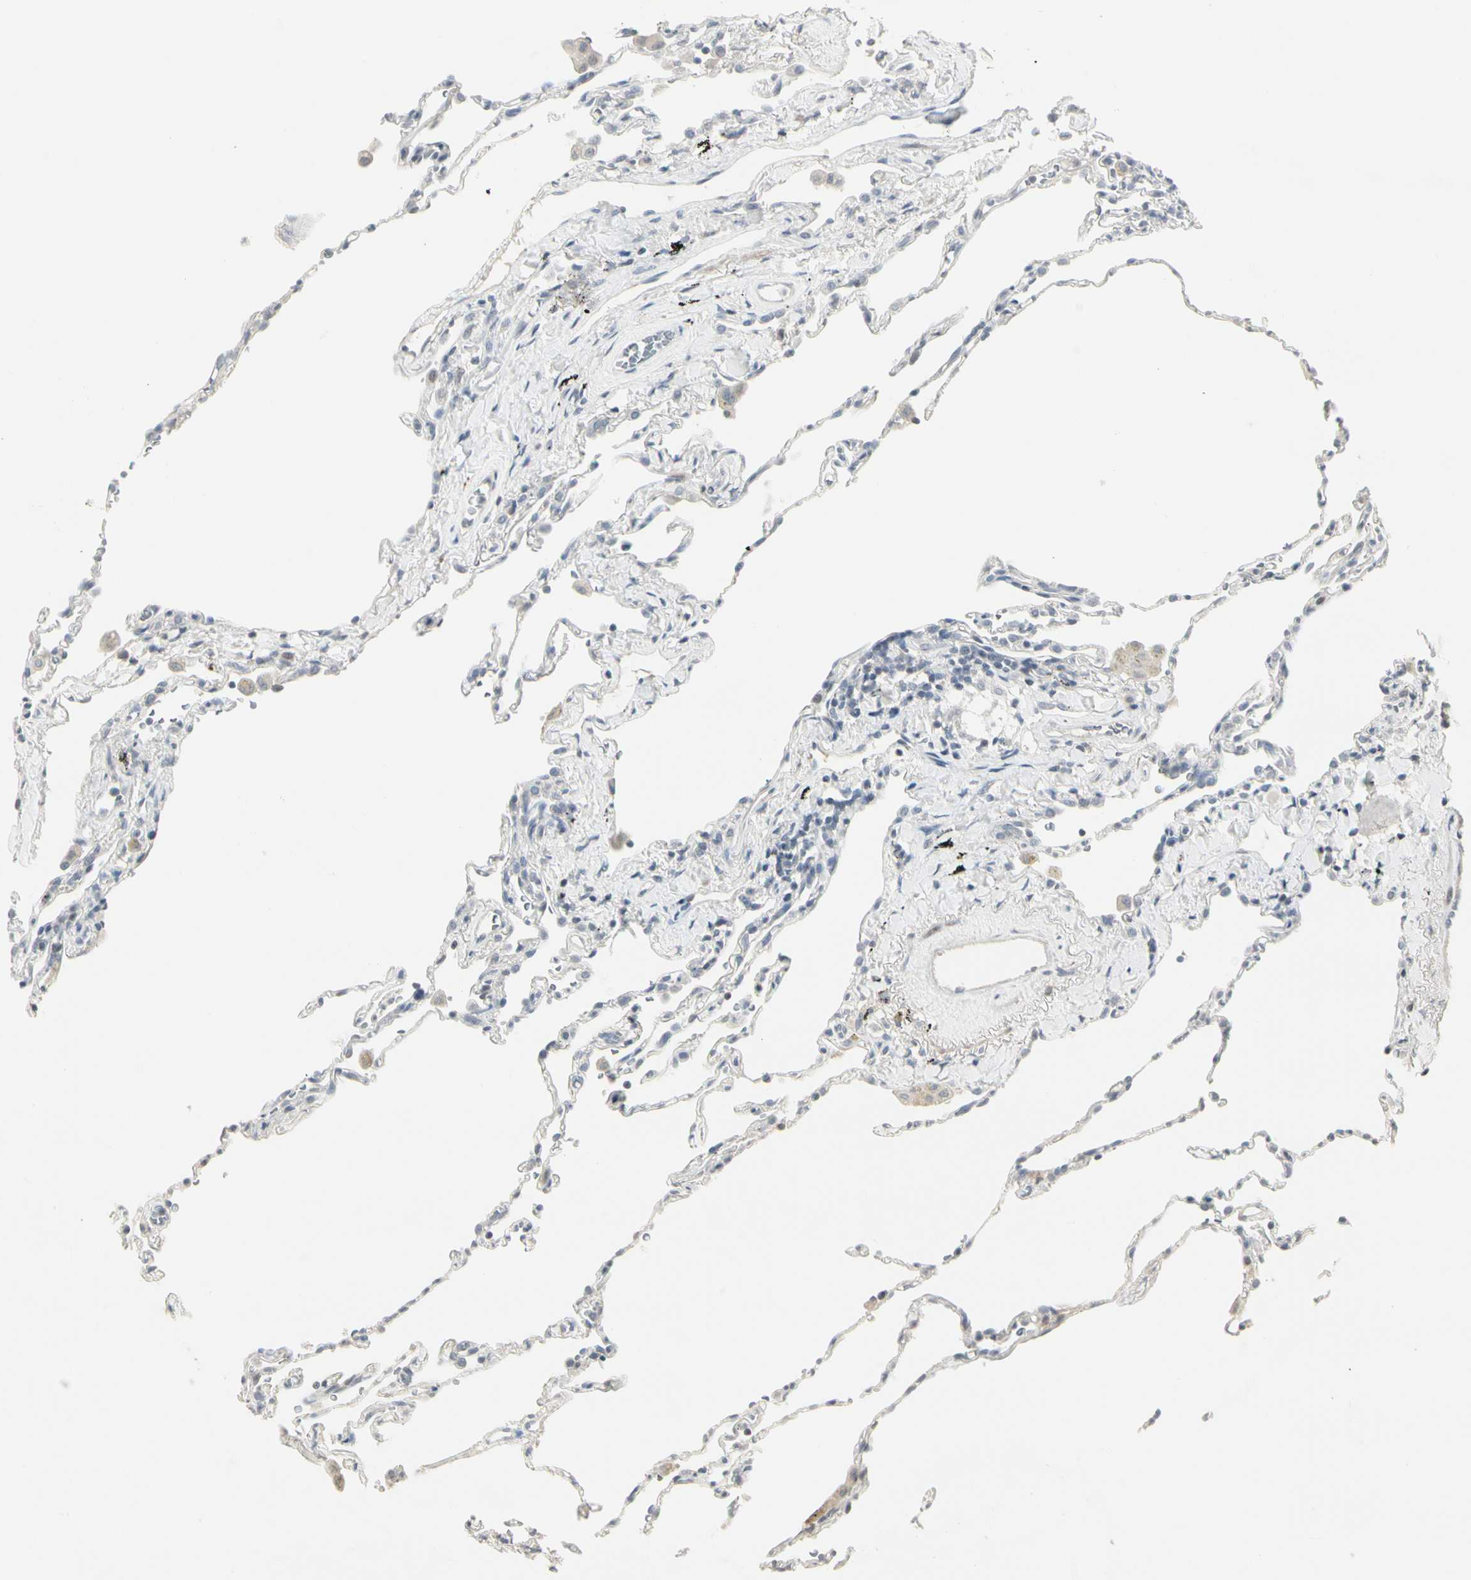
{"staining": {"intensity": "negative", "quantity": "none", "location": "none"}, "tissue": "lung", "cell_type": "Alveolar cells", "image_type": "normal", "snomed": [{"axis": "morphology", "description": "Normal tissue, NOS"}, {"axis": "topography", "description": "Lung"}], "caption": "A high-resolution histopathology image shows immunohistochemistry (IHC) staining of unremarkable lung, which demonstrates no significant staining in alveolar cells. (Brightfield microscopy of DAB immunohistochemistry (IHC) at high magnification).", "gene": "DMPK", "patient": {"sex": "male", "age": 59}}